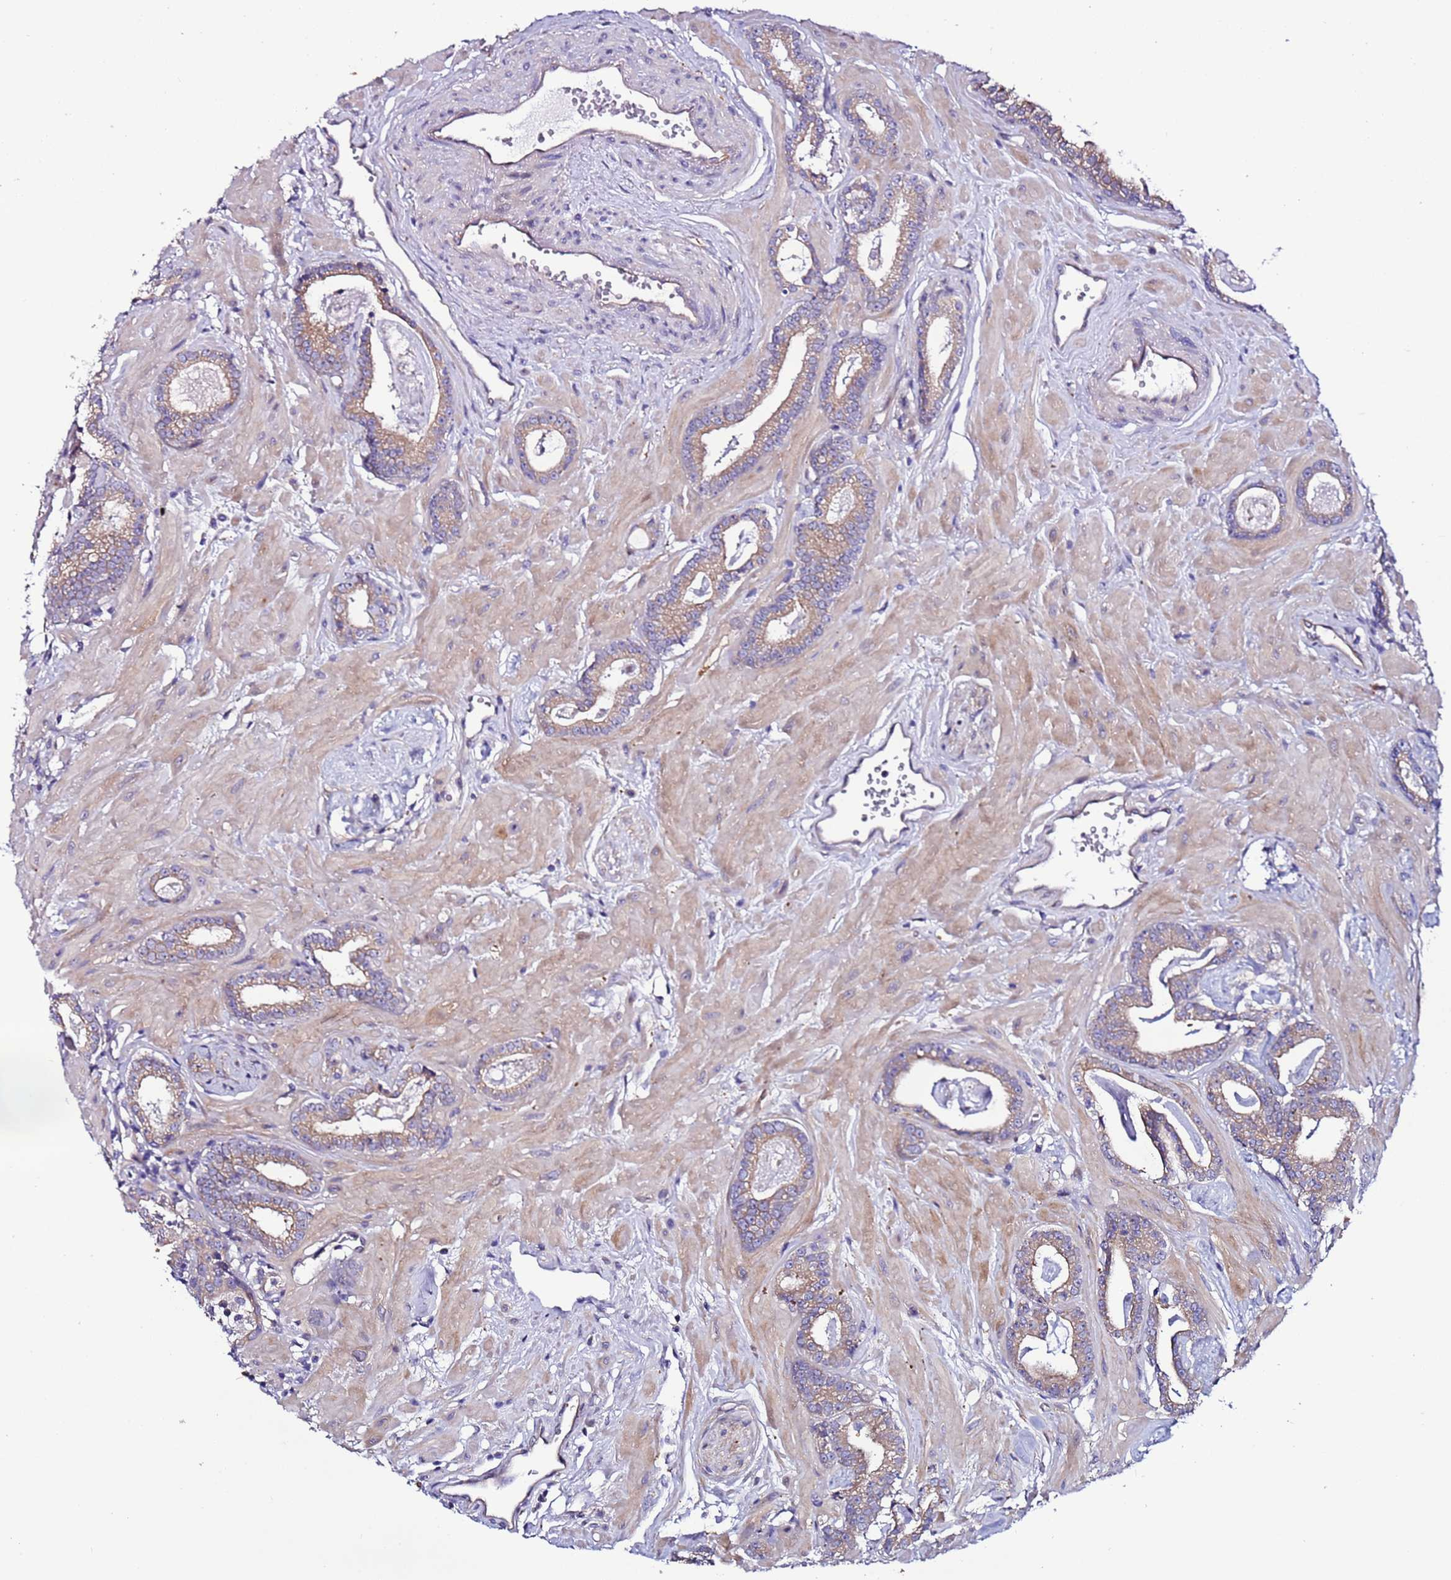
{"staining": {"intensity": "moderate", "quantity": "25%-75%", "location": "cytoplasmic/membranous"}, "tissue": "prostate cancer", "cell_type": "Tumor cells", "image_type": "cancer", "snomed": [{"axis": "morphology", "description": "Adenocarcinoma, Low grade"}, {"axis": "topography", "description": "Prostate"}], "caption": "Moderate cytoplasmic/membranous staining is present in about 25%-75% of tumor cells in prostate adenocarcinoma (low-grade). (Stains: DAB (3,3'-diaminobenzidine) in brown, nuclei in blue, Microscopy: brightfield microscopy at high magnification).", "gene": "SPCS1", "patient": {"sex": "male", "age": 60}}